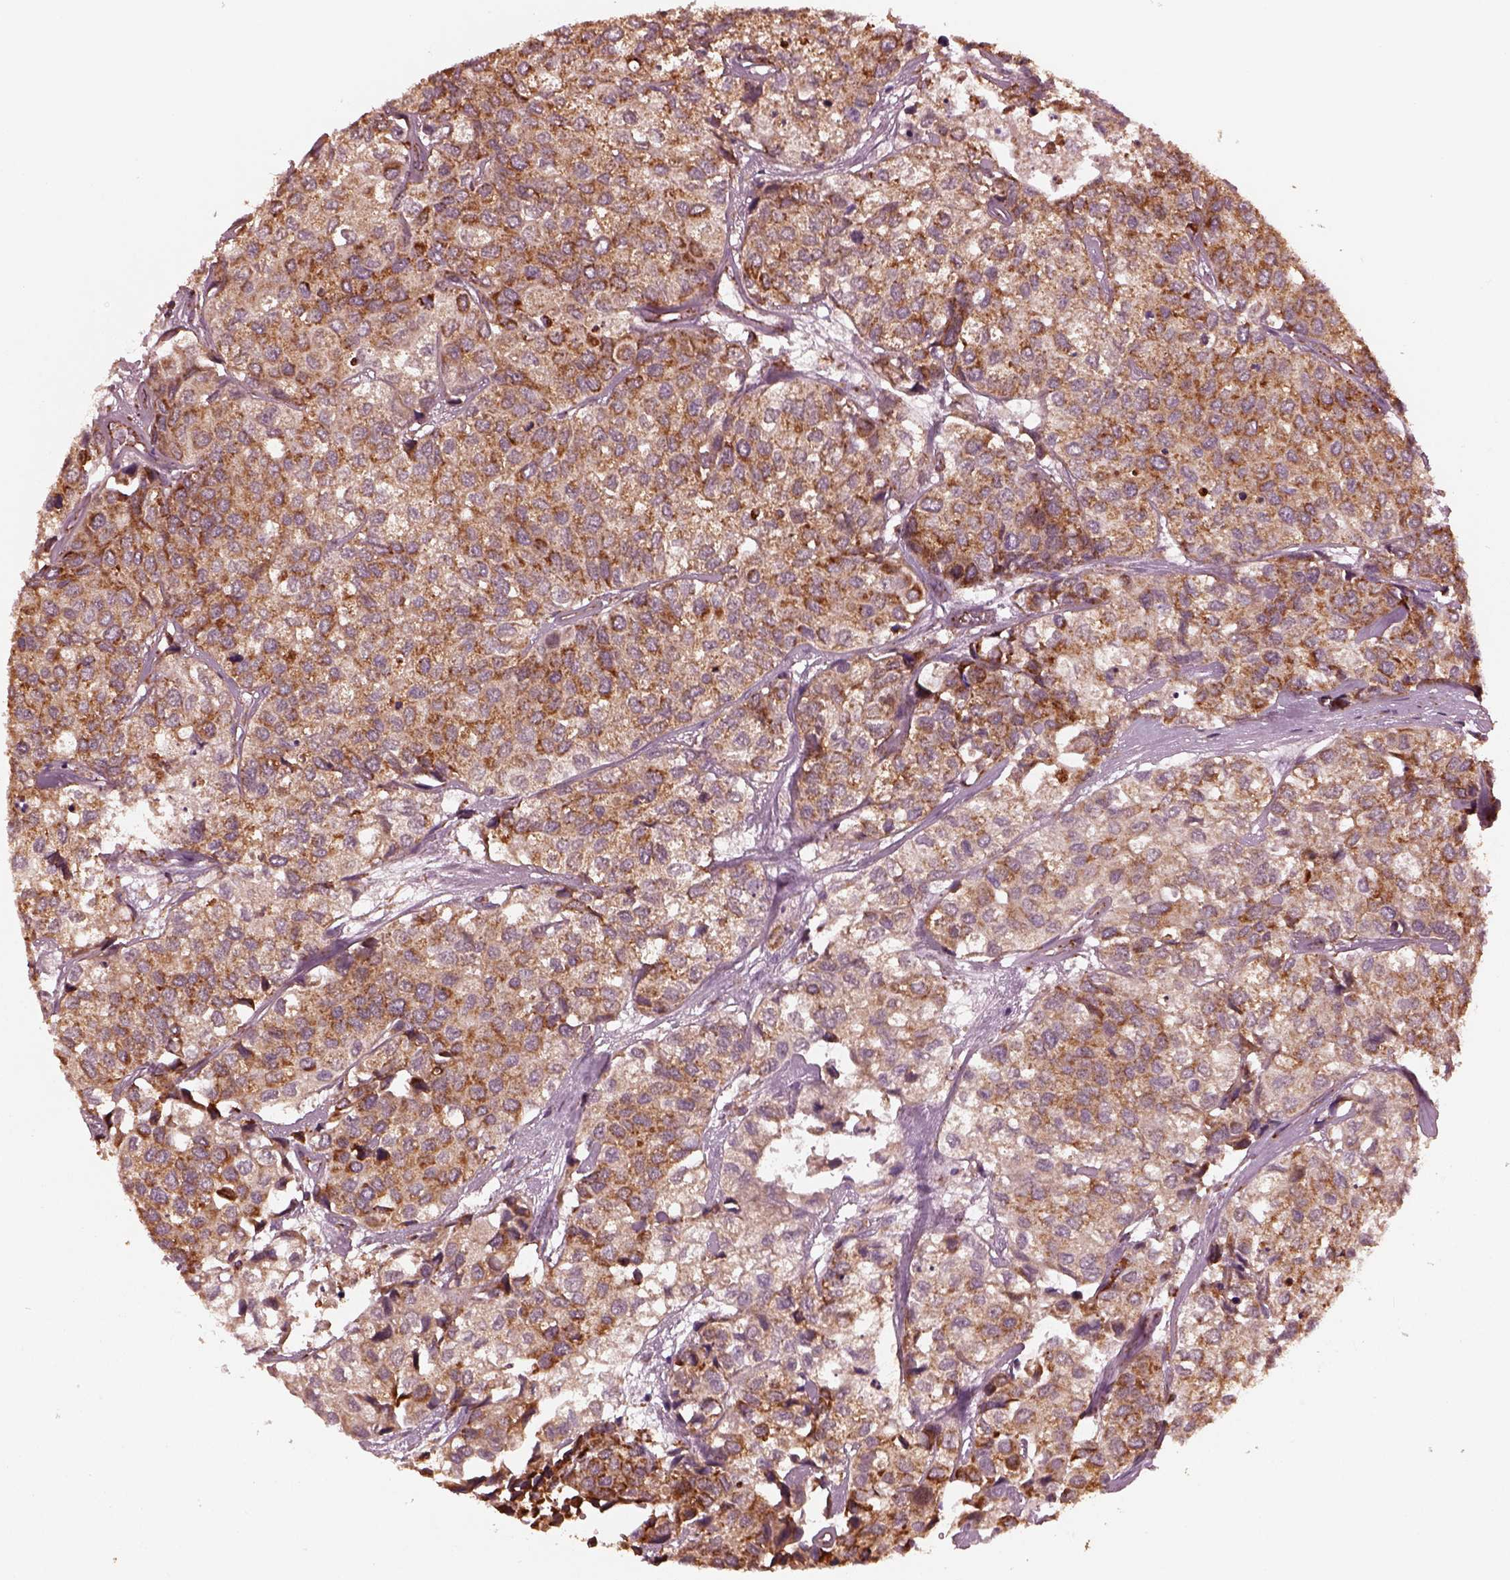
{"staining": {"intensity": "moderate", "quantity": ">75%", "location": "cytoplasmic/membranous"}, "tissue": "urothelial cancer", "cell_type": "Tumor cells", "image_type": "cancer", "snomed": [{"axis": "morphology", "description": "Urothelial carcinoma, High grade"}, {"axis": "topography", "description": "Urinary bladder"}], "caption": "Moderate cytoplasmic/membranous staining for a protein is present in approximately >75% of tumor cells of urothelial cancer using IHC.", "gene": "NDUFB10", "patient": {"sex": "male", "age": 73}}